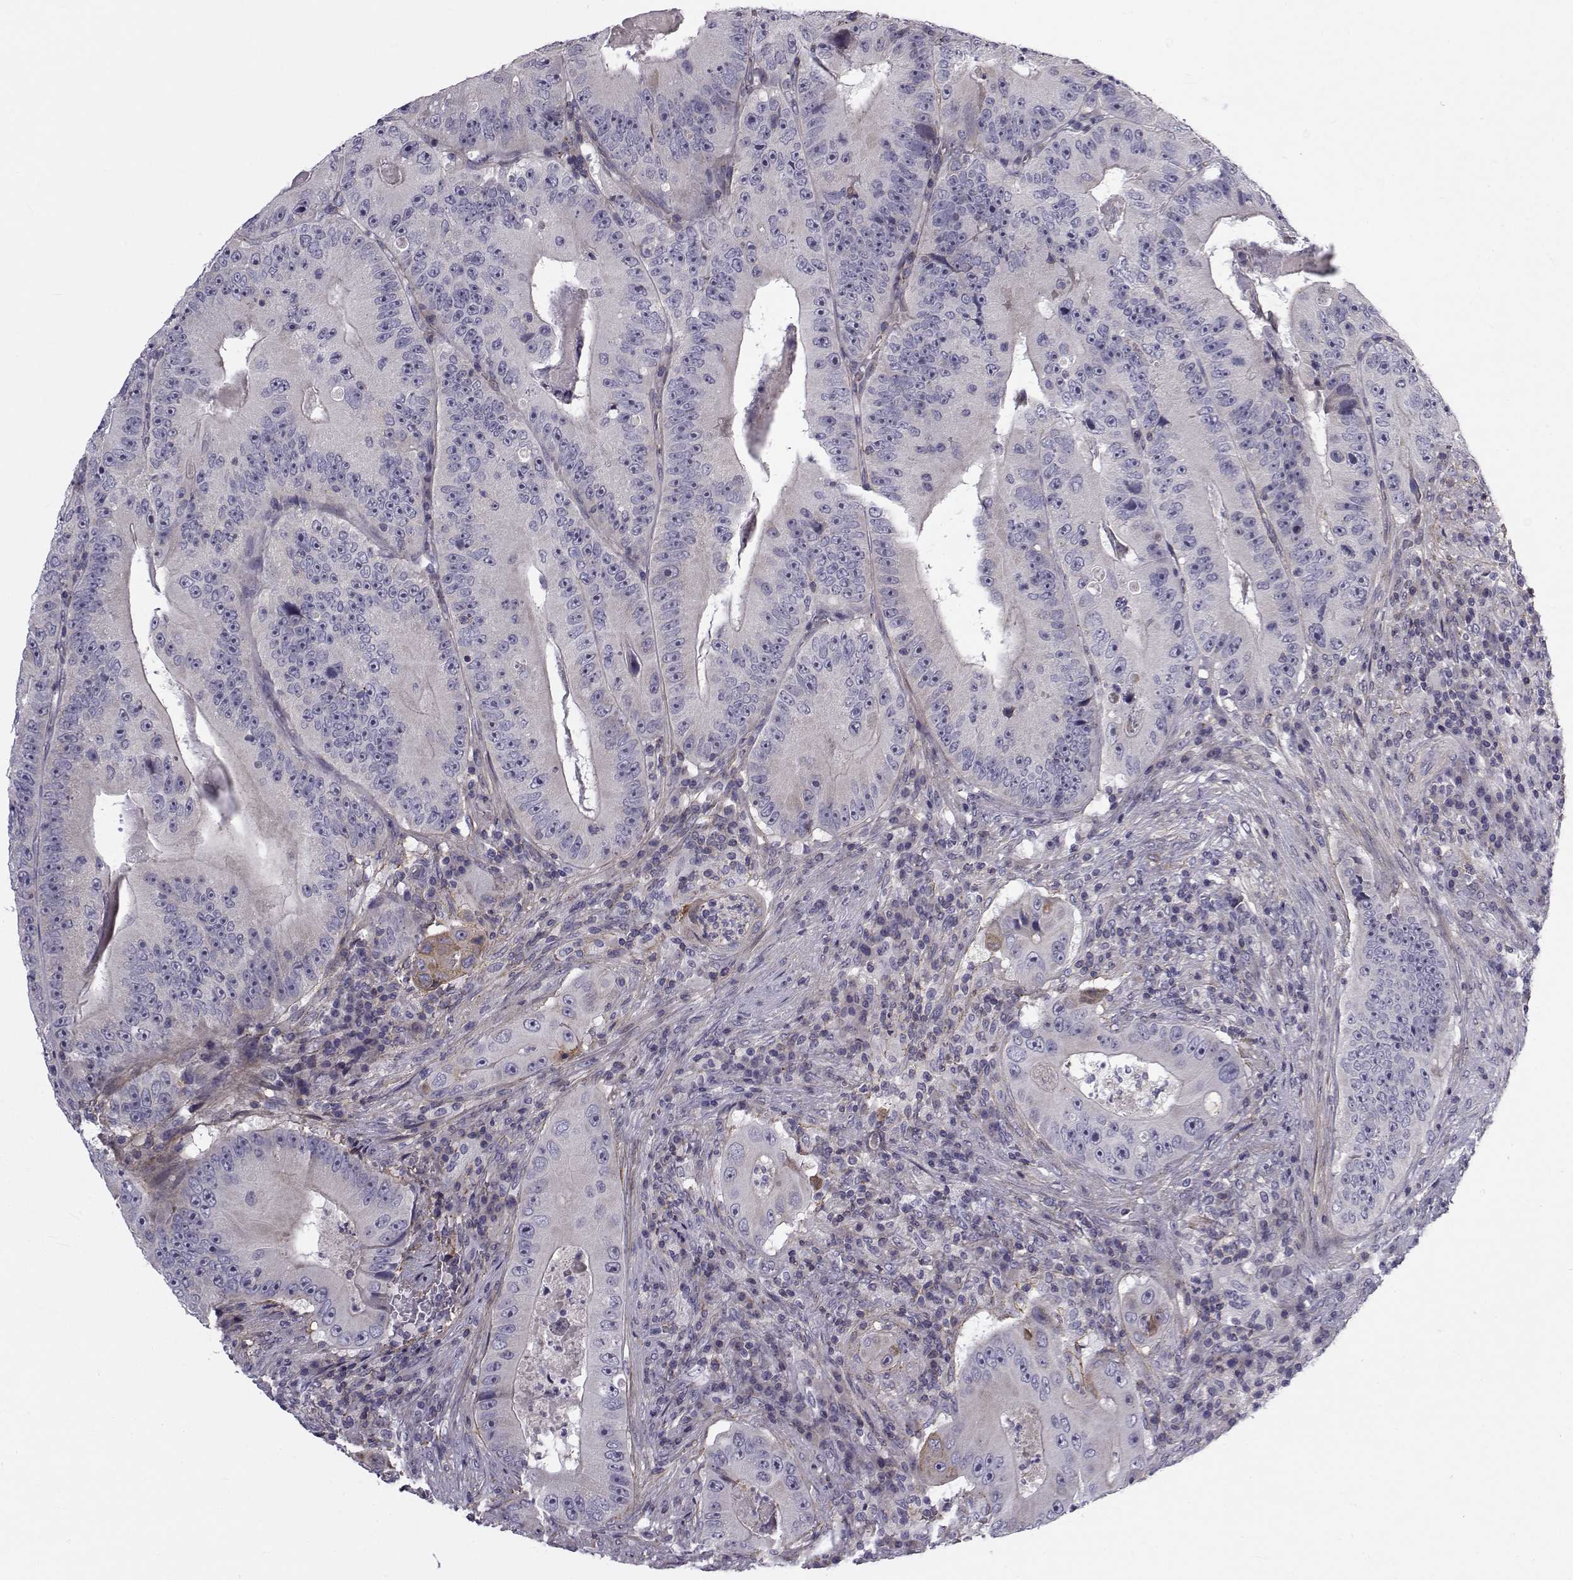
{"staining": {"intensity": "negative", "quantity": "none", "location": "none"}, "tissue": "colorectal cancer", "cell_type": "Tumor cells", "image_type": "cancer", "snomed": [{"axis": "morphology", "description": "Adenocarcinoma, NOS"}, {"axis": "topography", "description": "Colon"}], "caption": "Protein analysis of colorectal cancer demonstrates no significant expression in tumor cells. (DAB IHC with hematoxylin counter stain).", "gene": "LRRC27", "patient": {"sex": "female", "age": 86}}